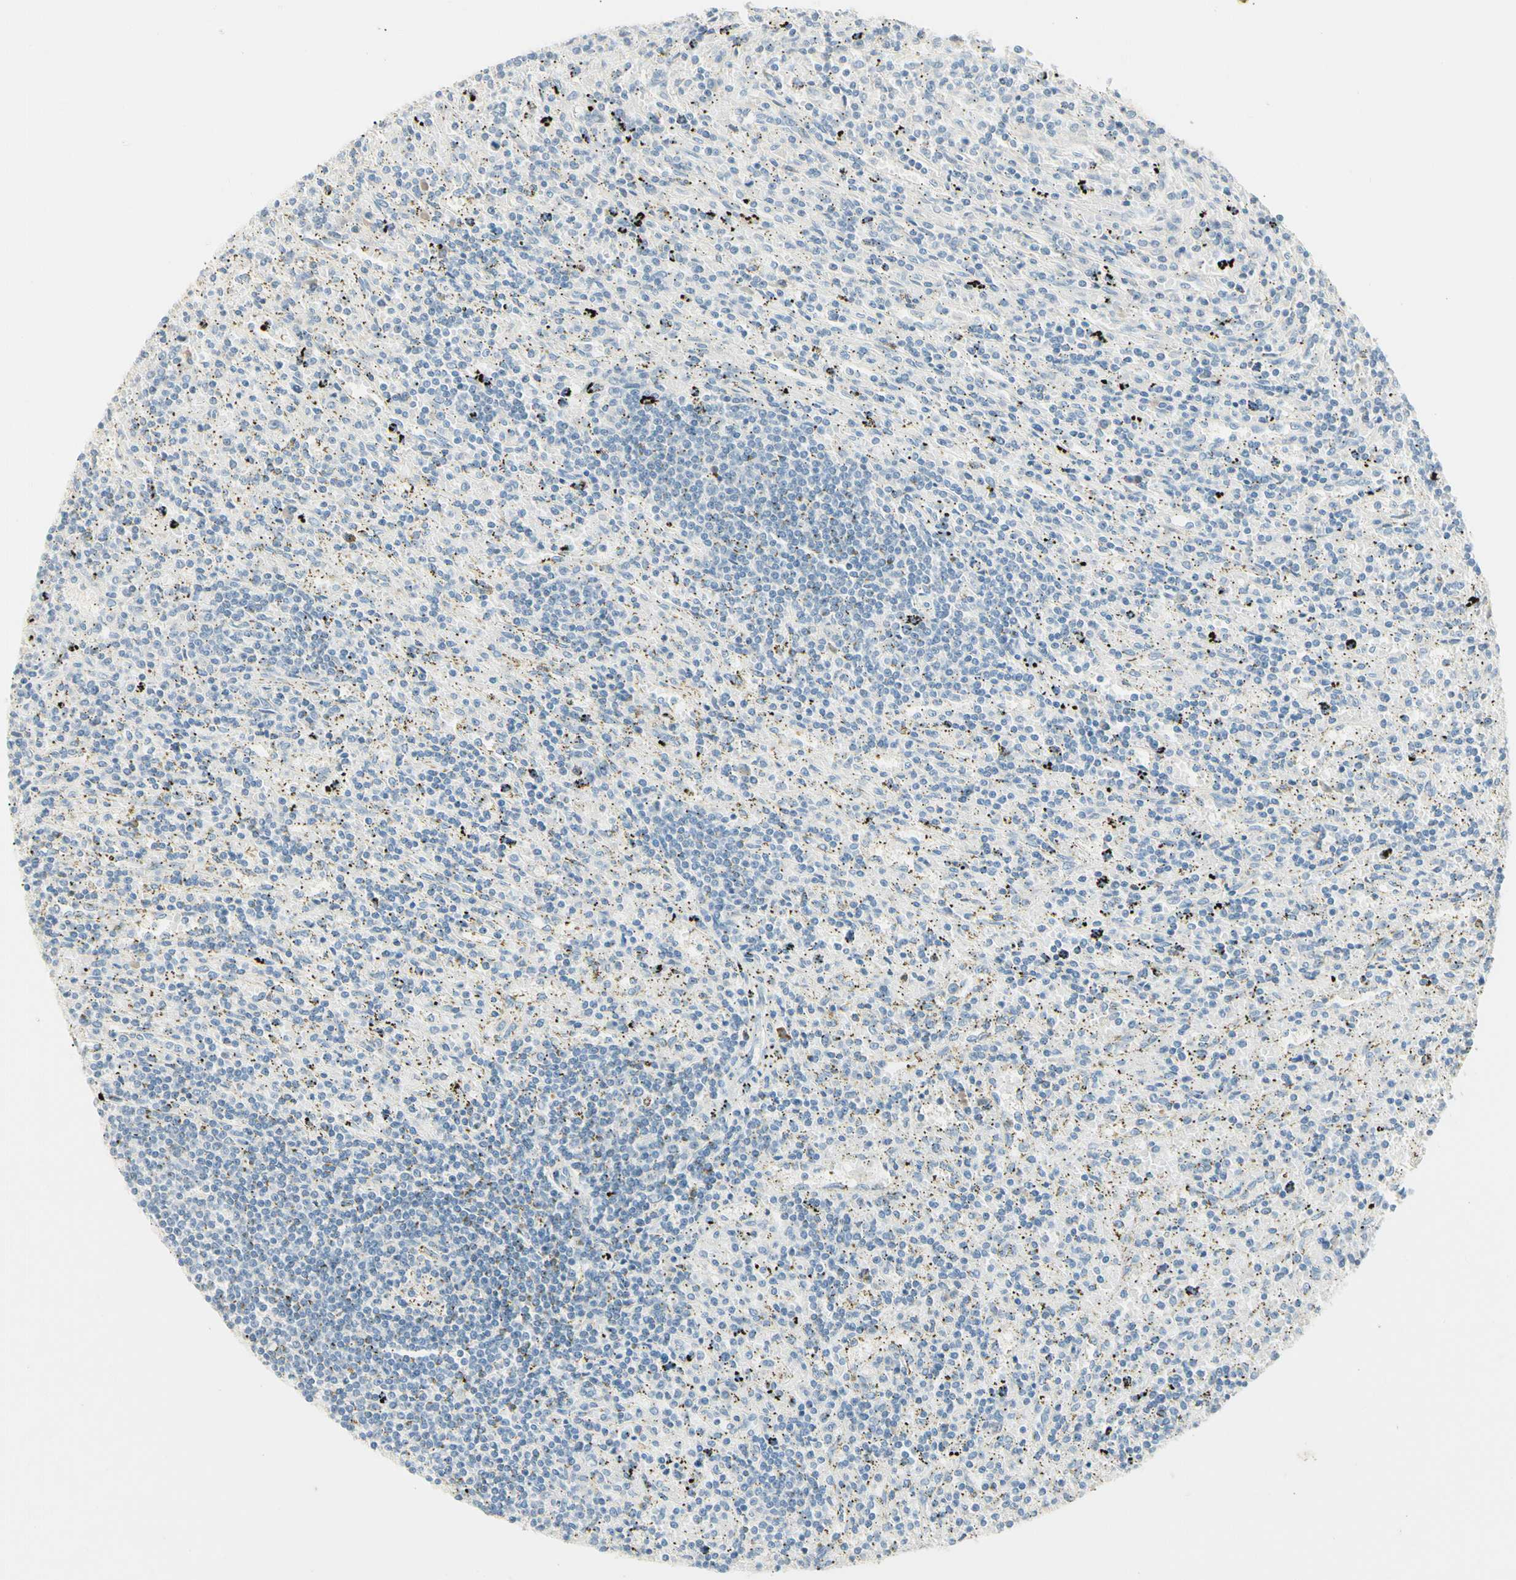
{"staining": {"intensity": "negative", "quantity": "none", "location": "none"}, "tissue": "lymphoma", "cell_type": "Tumor cells", "image_type": "cancer", "snomed": [{"axis": "morphology", "description": "Malignant lymphoma, non-Hodgkin's type, Low grade"}, {"axis": "topography", "description": "Spleen"}], "caption": "Immunohistochemical staining of malignant lymphoma, non-Hodgkin's type (low-grade) demonstrates no significant staining in tumor cells.", "gene": "ALDH18A1", "patient": {"sex": "male", "age": 76}}